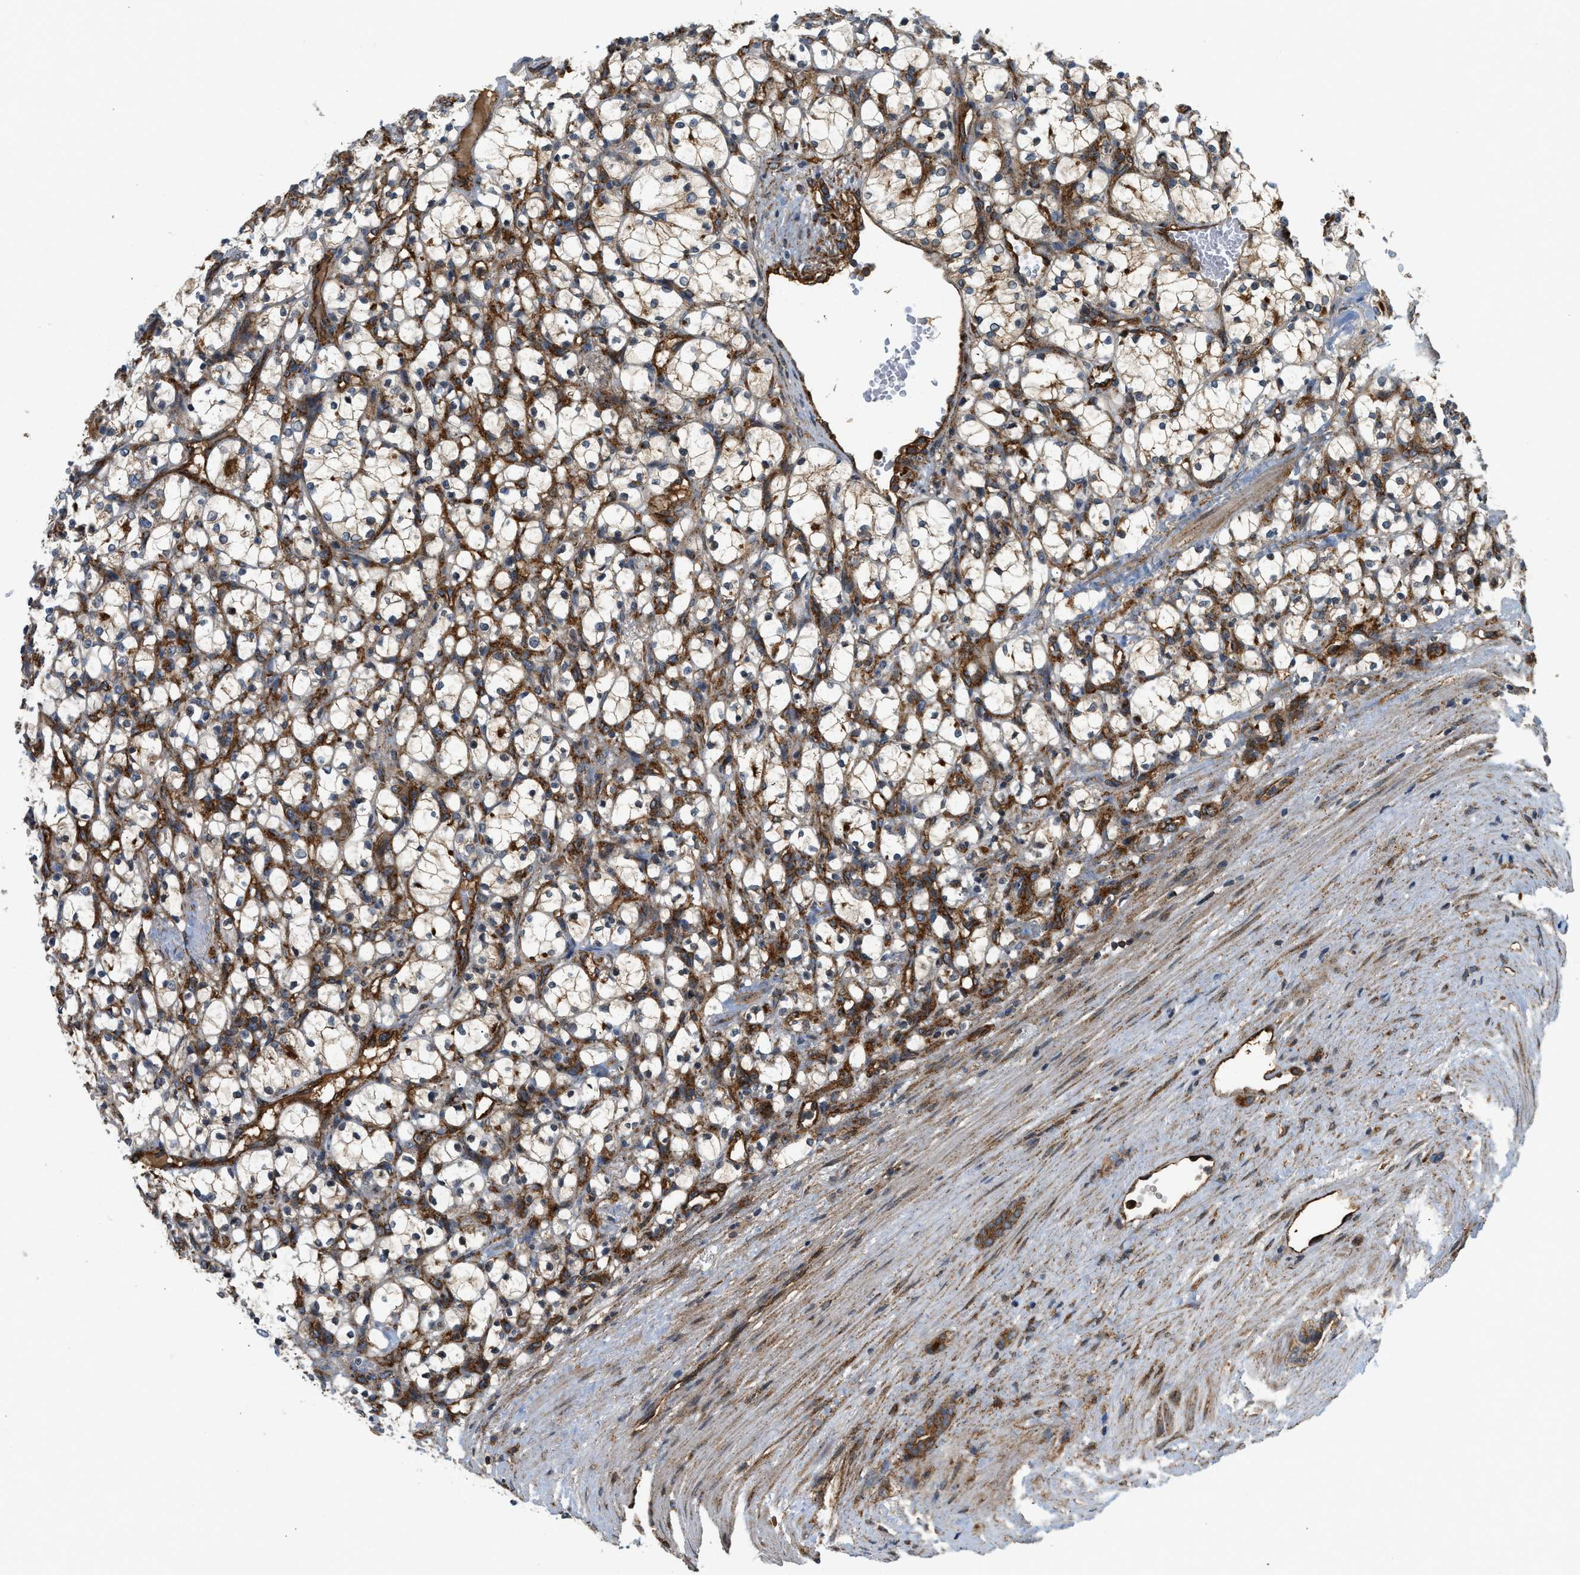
{"staining": {"intensity": "weak", "quantity": ">75%", "location": "cytoplasmic/membranous"}, "tissue": "renal cancer", "cell_type": "Tumor cells", "image_type": "cancer", "snomed": [{"axis": "morphology", "description": "Adenocarcinoma, NOS"}, {"axis": "topography", "description": "Kidney"}], "caption": "A micrograph showing weak cytoplasmic/membranous staining in about >75% of tumor cells in renal cancer, as visualized by brown immunohistochemical staining.", "gene": "HIP1", "patient": {"sex": "female", "age": 69}}